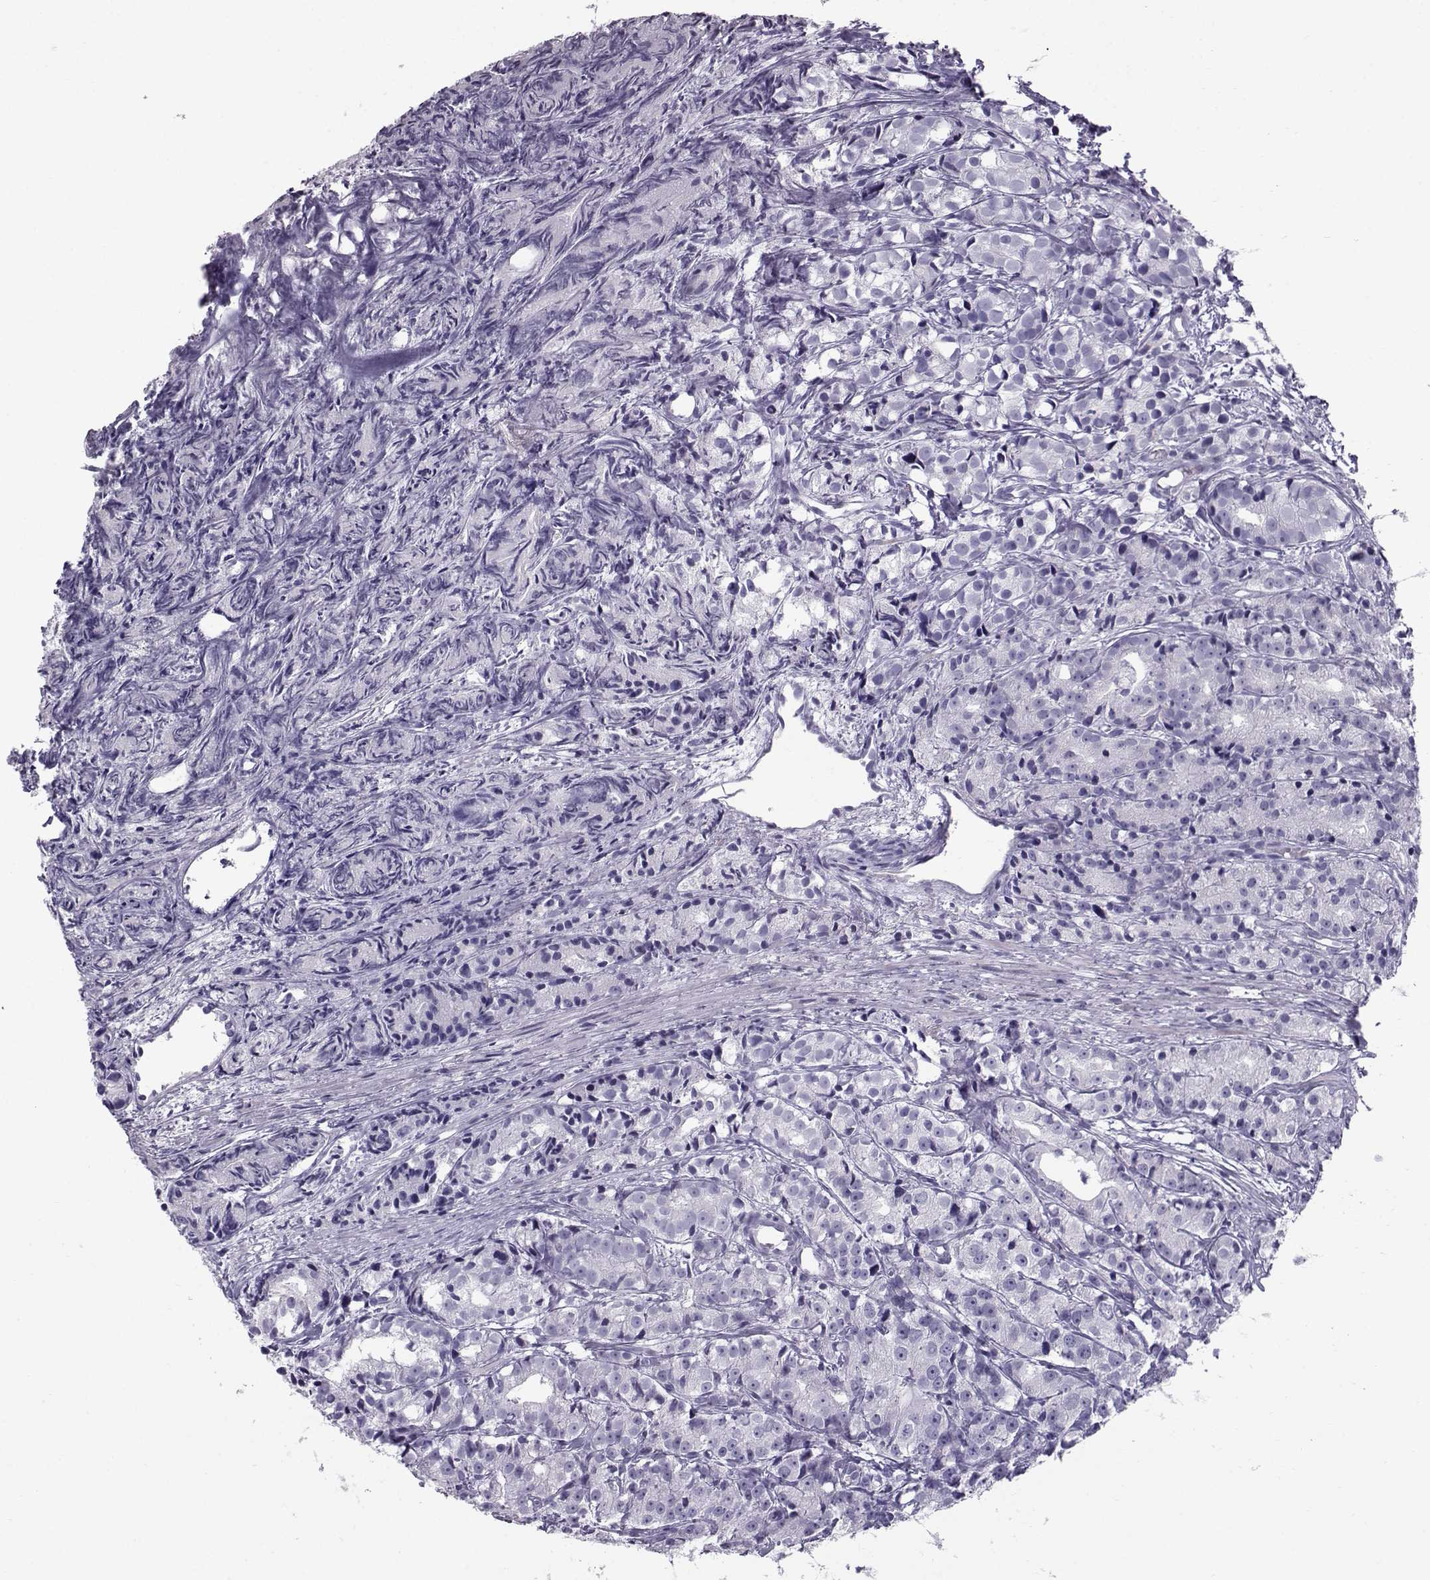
{"staining": {"intensity": "negative", "quantity": "none", "location": "none"}, "tissue": "prostate cancer", "cell_type": "Tumor cells", "image_type": "cancer", "snomed": [{"axis": "morphology", "description": "Adenocarcinoma, Medium grade"}, {"axis": "topography", "description": "Prostate"}], "caption": "IHC image of neoplastic tissue: human prostate cancer stained with DAB (3,3'-diaminobenzidine) shows no significant protein positivity in tumor cells. (DAB (3,3'-diaminobenzidine) IHC with hematoxylin counter stain).", "gene": "DMRT3", "patient": {"sex": "male", "age": 74}}